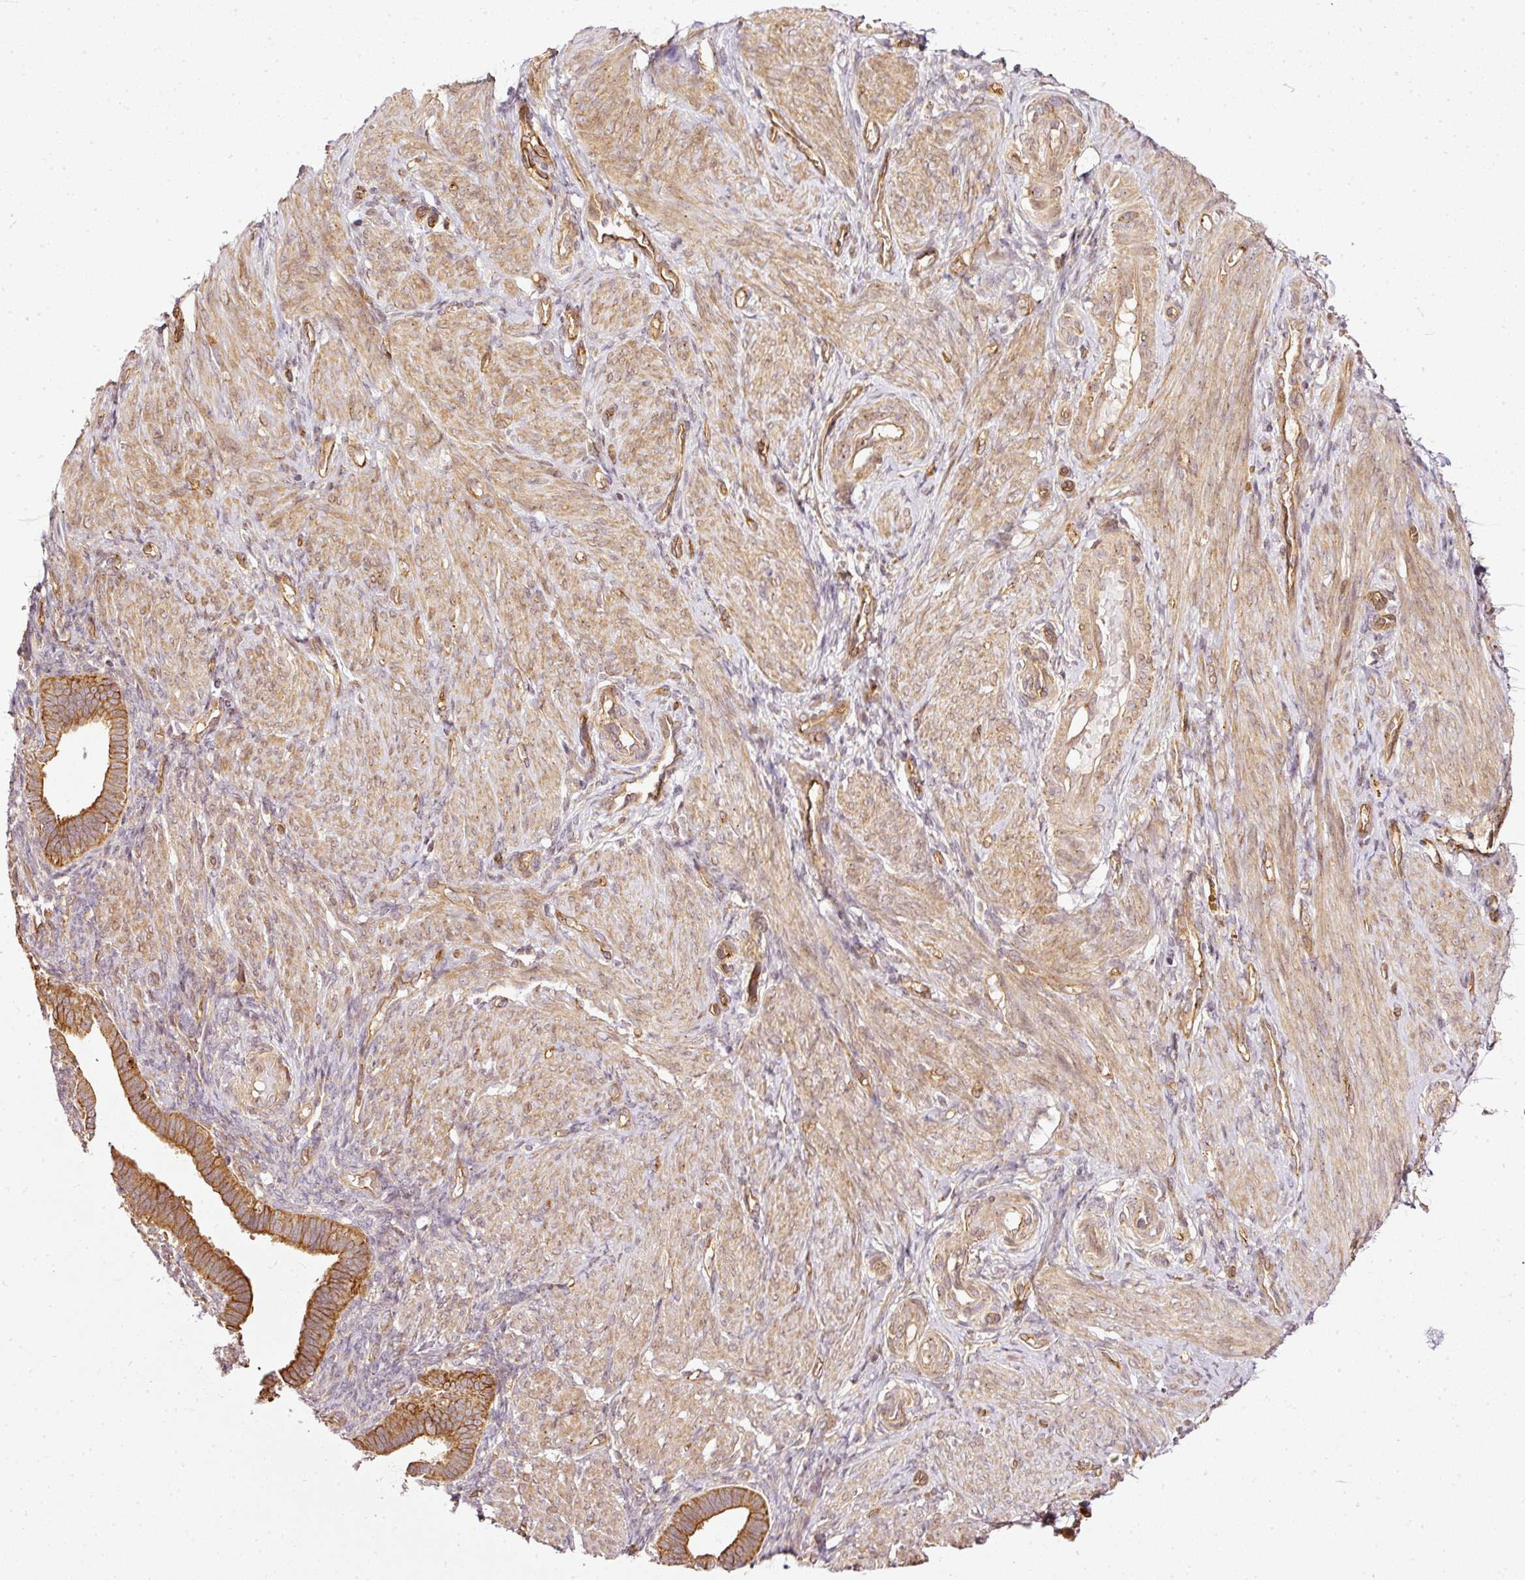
{"staining": {"intensity": "negative", "quantity": "none", "location": "none"}, "tissue": "endometrium", "cell_type": "Cells in endometrial stroma", "image_type": "normal", "snomed": [{"axis": "morphology", "description": "Normal tissue, NOS"}, {"axis": "topography", "description": "Endometrium"}], "caption": "This is an immunohistochemistry (IHC) micrograph of benign human endometrium. There is no expression in cells in endometrial stroma.", "gene": "MIF4GD", "patient": {"sex": "female", "age": 34}}